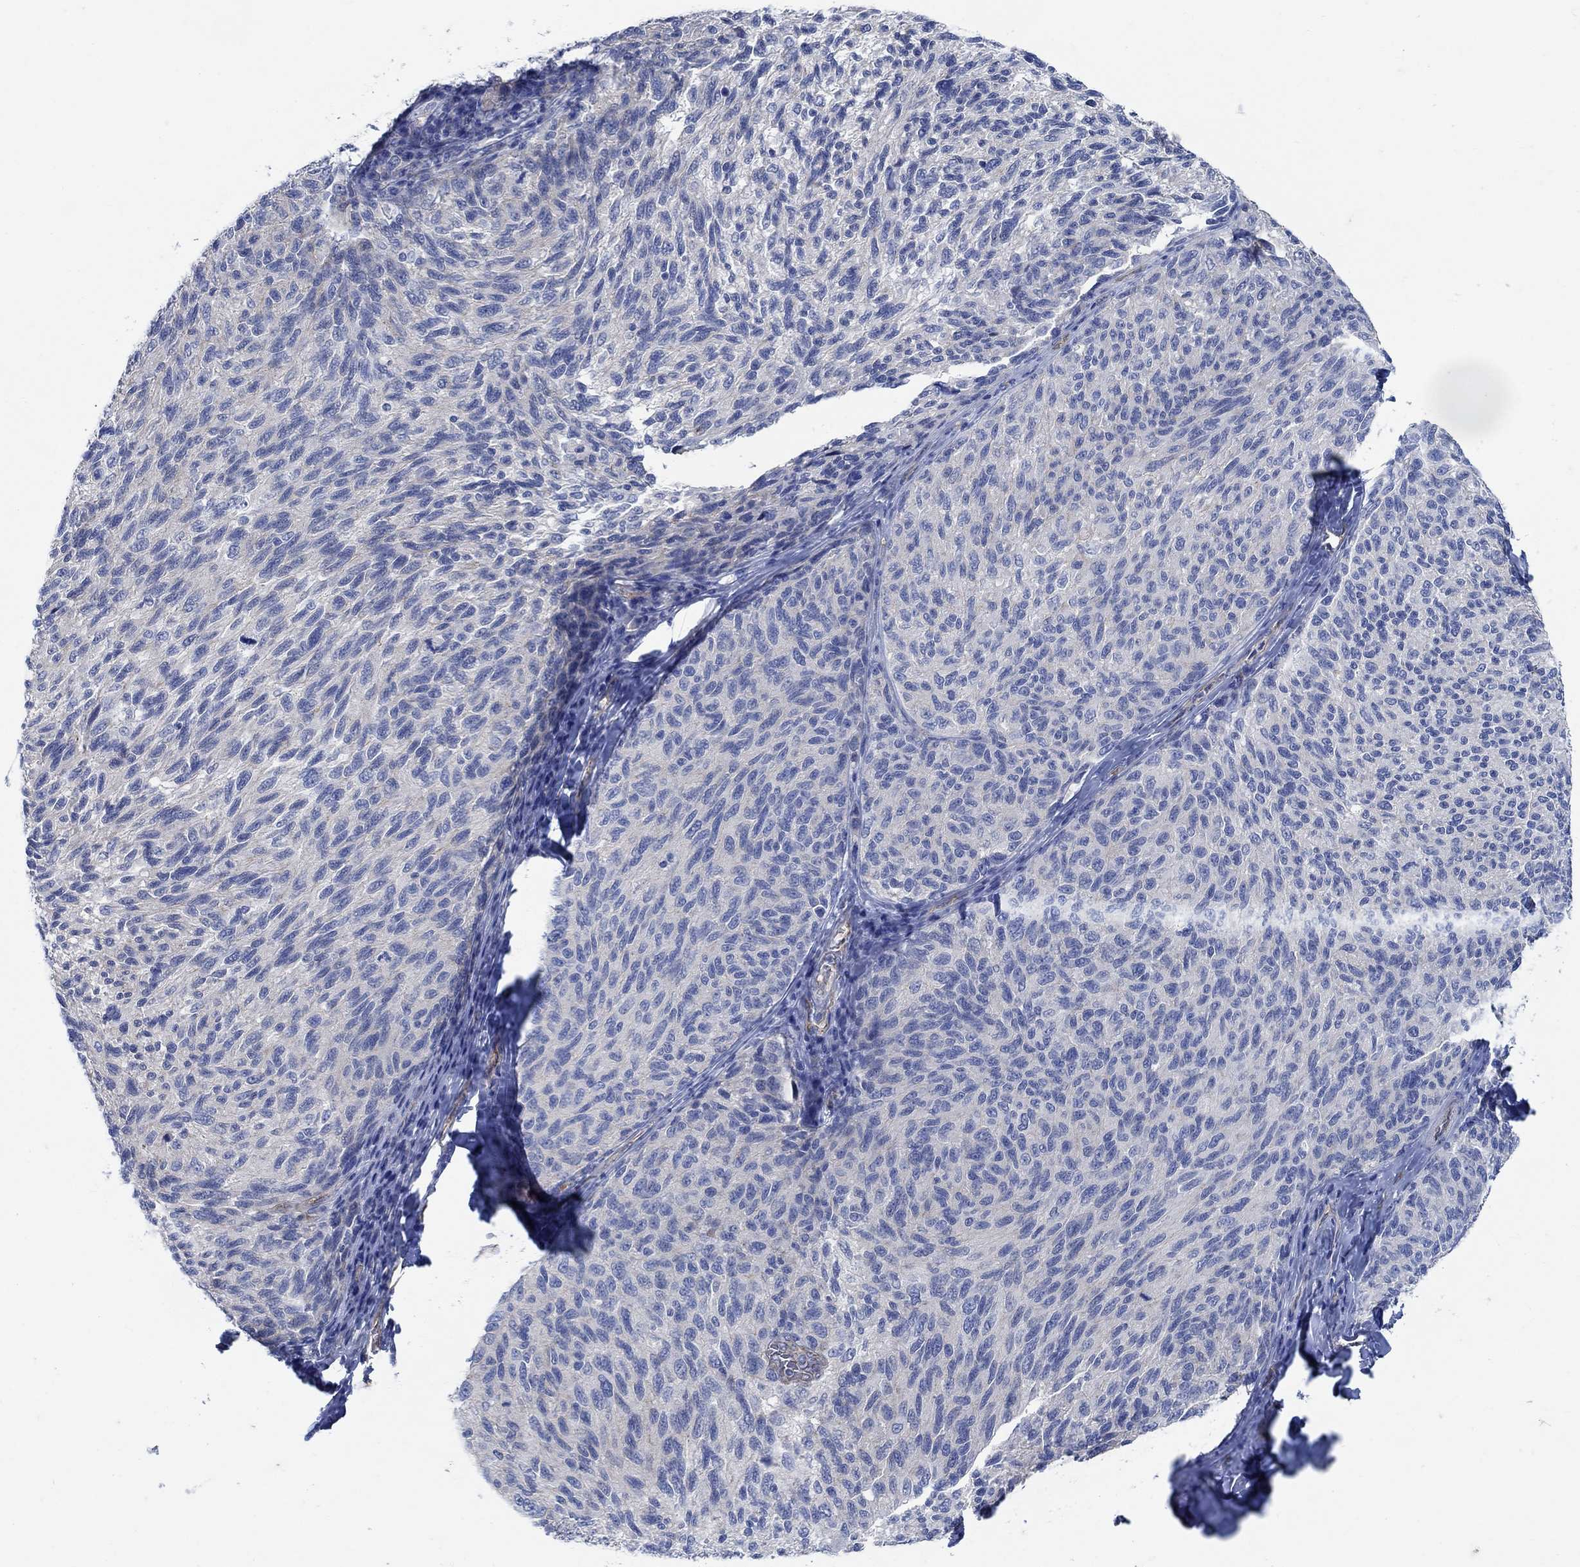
{"staining": {"intensity": "weak", "quantity": "<25%", "location": "cytoplasmic/membranous"}, "tissue": "melanoma", "cell_type": "Tumor cells", "image_type": "cancer", "snomed": [{"axis": "morphology", "description": "Malignant melanoma, NOS"}, {"axis": "topography", "description": "Skin"}], "caption": "Immunohistochemistry (IHC) of human malignant melanoma shows no positivity in tumor cells. Brightfield microscopy of immunohistochemistry (IHC) stained with DAB (brown) and hematoxylin (blue), captured at high magnification.", "gene": "TMEM198", "patient": {"sex": "female", "age": 73}}